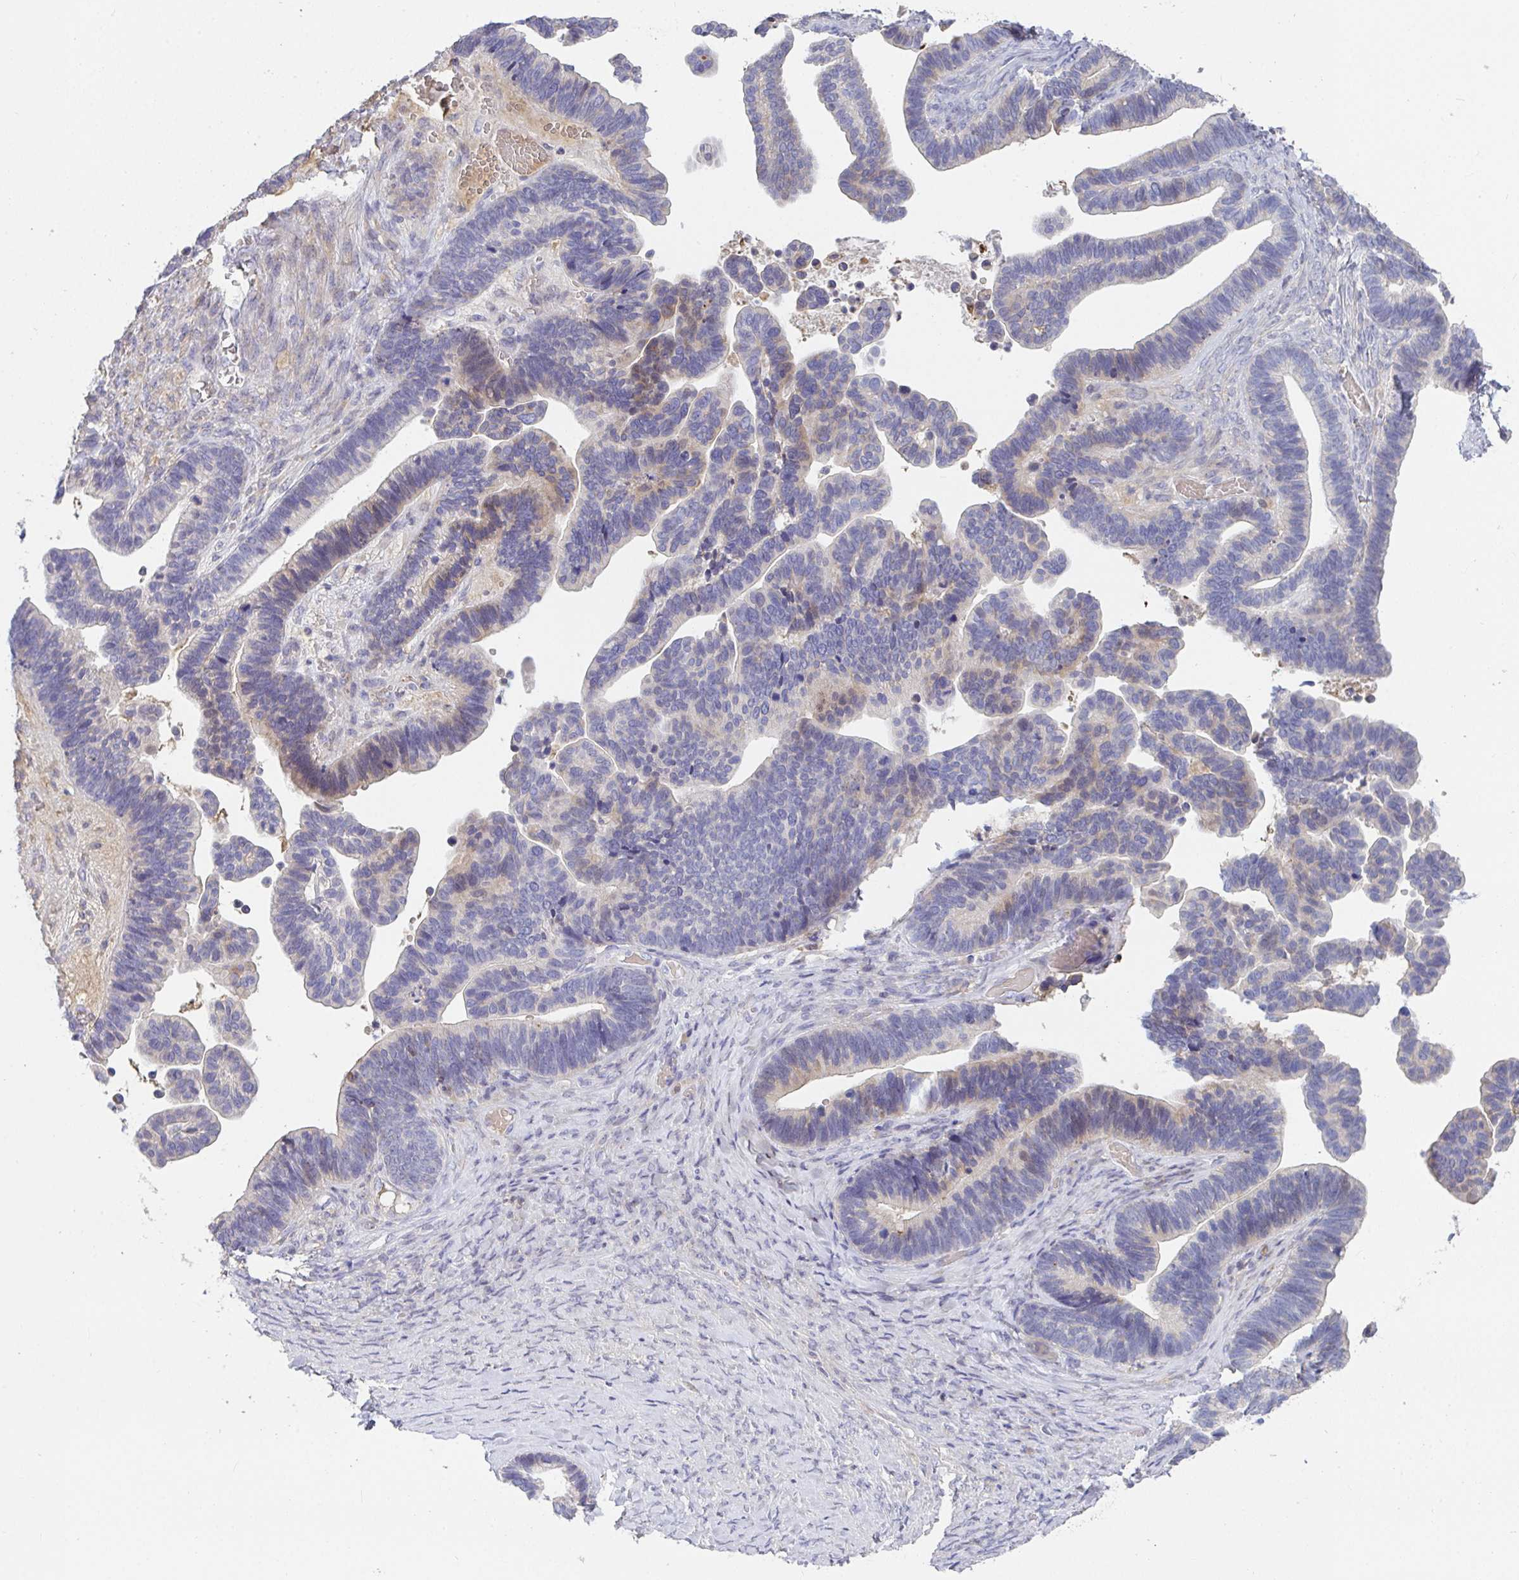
{"staining": {"intensity": "weak", "quantity": "<25%", "location": "cytoplasmic/membranous"}, "tissue": "ovarian cancer", "cell_type": "Tumor cells", "image_type": "cancer", "snomed": [{"axis": "morphology", "description": "Cystadenocarcinoma, serous, NOS"}, {"axis": "topography", "description": "Ovary"}], "caption": "A photomicrograph of ovarian cancer stained for a protein demonstrates no brown staining in tumor cells.", "gene": "ANO5", "patient": {"sex": "female", "age": 56}}